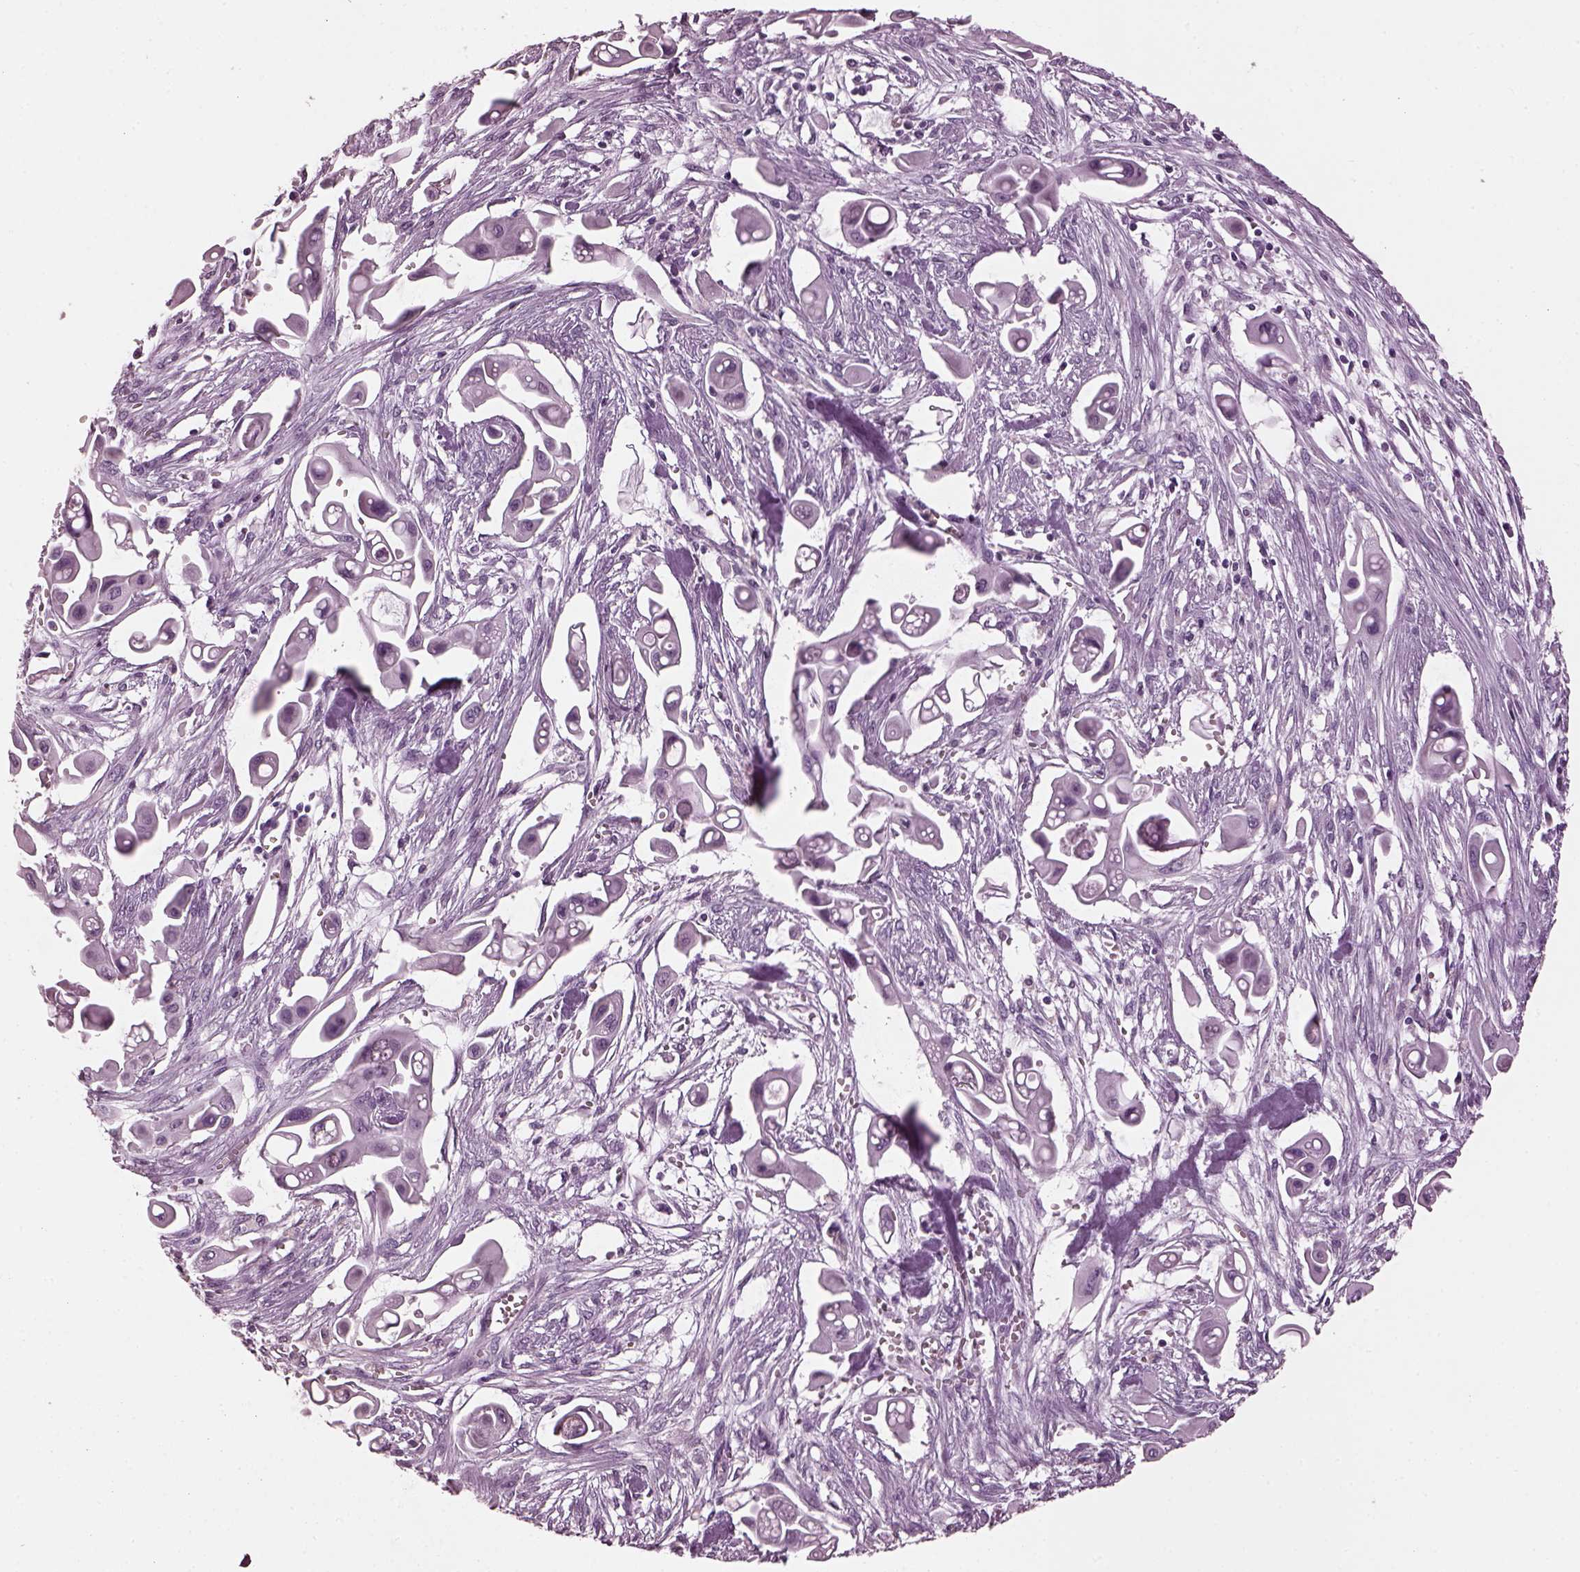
{"staining": {"intensity": "negative", "quantity": "none", "location": "none"}, "tissue": "pancreatic cancer", "cell_type": "Tumor cells", "image_type": "cancer", "snomed": [{"axis": "morphology", "description": "Adenocarcinoma, NOS"}, {"axis": "topography", "description": "Pancreas"}], "caption": "DAB (3,3'-diaminobenzidine) immunohistochemical staining of human pancreatic cancer displays no significant staining in tumor cells. (Brightfield microscopy of DAB immunohistochemistry (IHC) at high magnification).", "gene": "SLC6A17", "patient": {"sex": "male", "age": 50}}